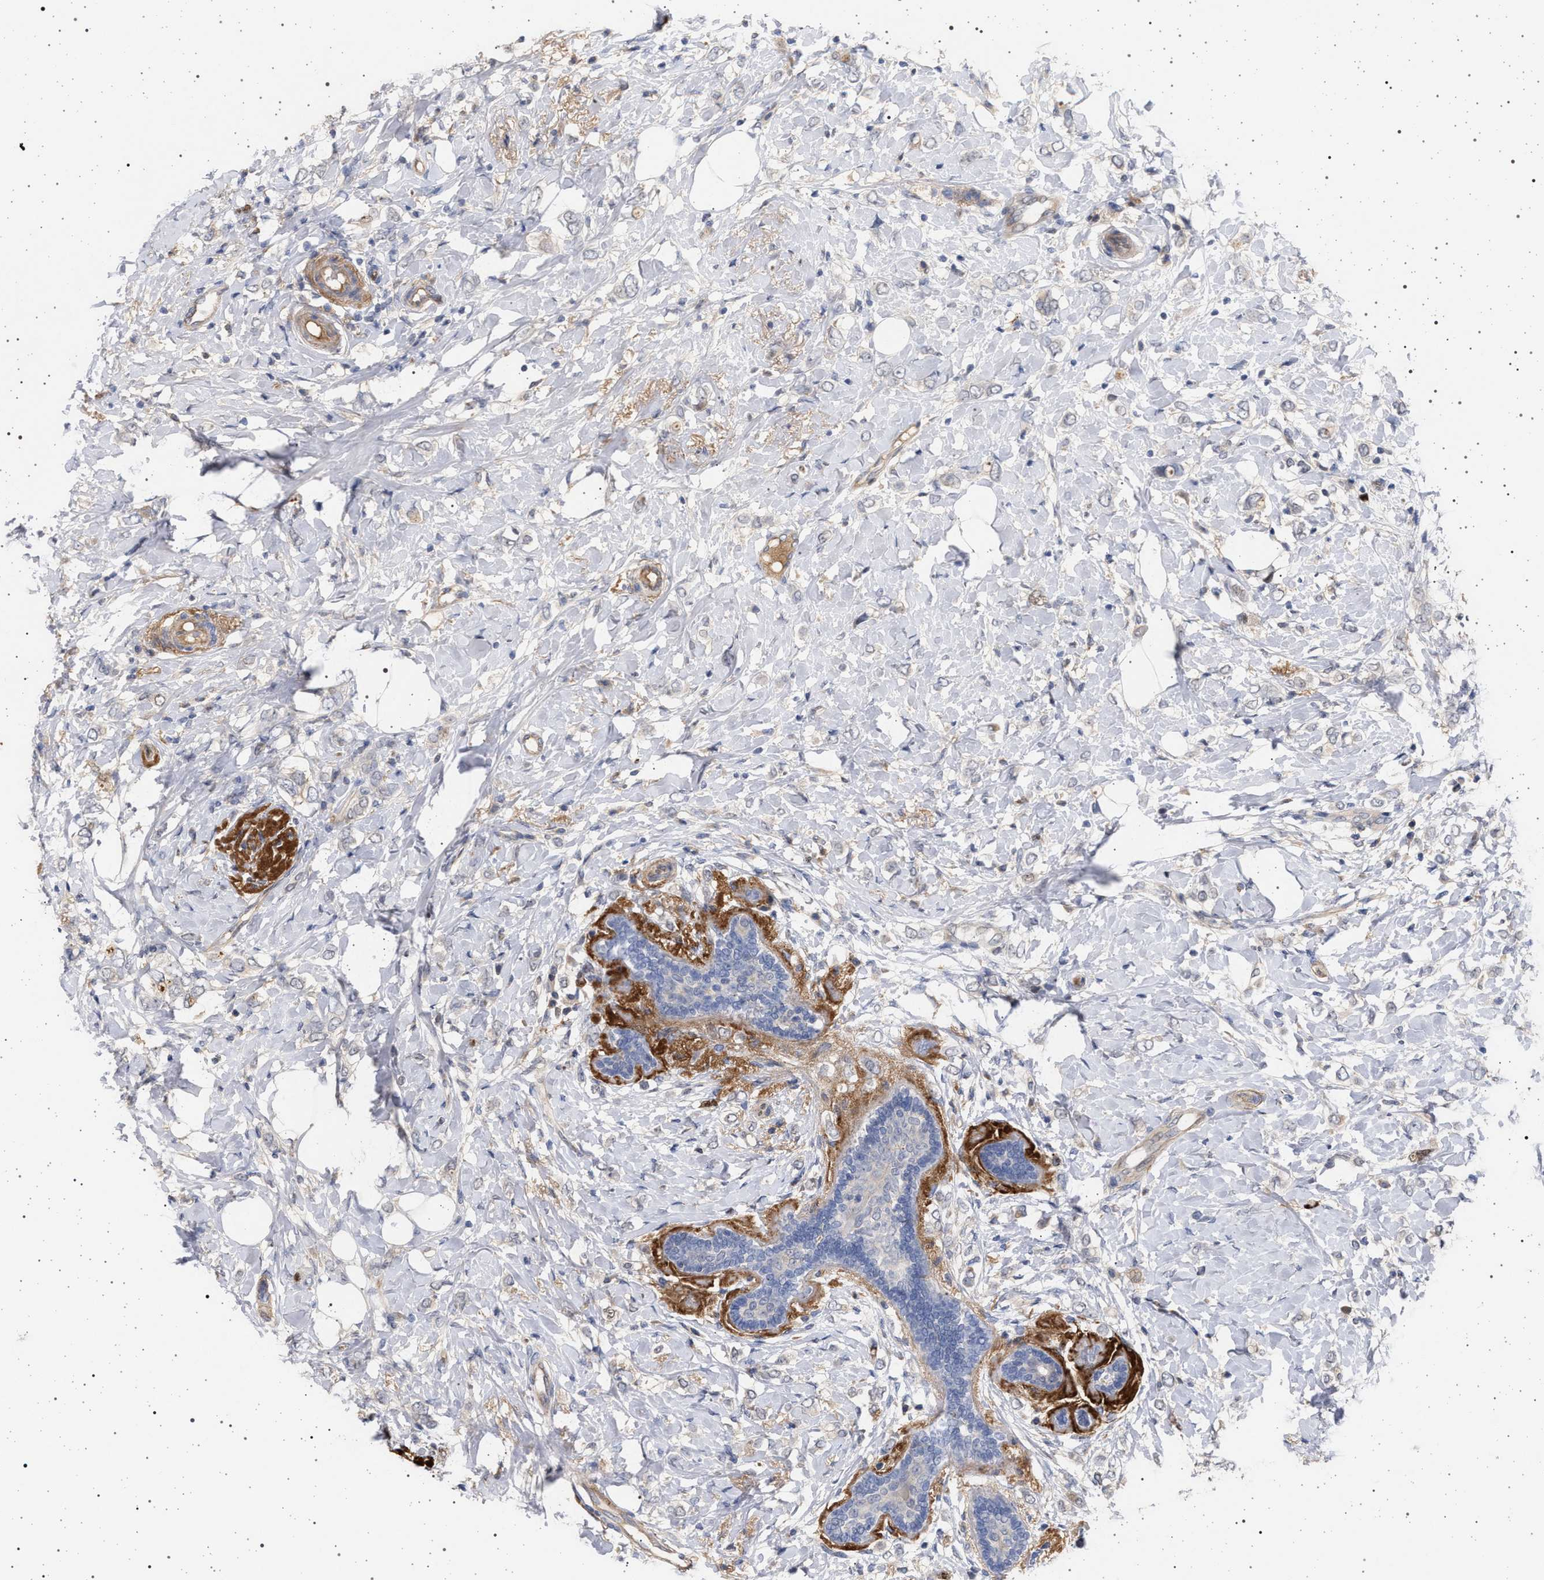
{"staining": {"intensity": "negative", "quantity": "none", "location": "none"}, "tissue": "breast cancer", "cell_type": "Tumor cells", "image_type": "cancer", "snomed": [{"axis": "morphology", "description": "Normal tissue, NOS"}, {"axis": "morphology", "description": "Lobular carcinoma"}, {"axis": "topography", "description": "Breast"}], "caption": "This is a image of IHC staining of breast cancer (lobular carcinoma), which shows no staining in tumor cells.", "gene": "RBM48", "patient": {"sex": "female", "age": 47}}